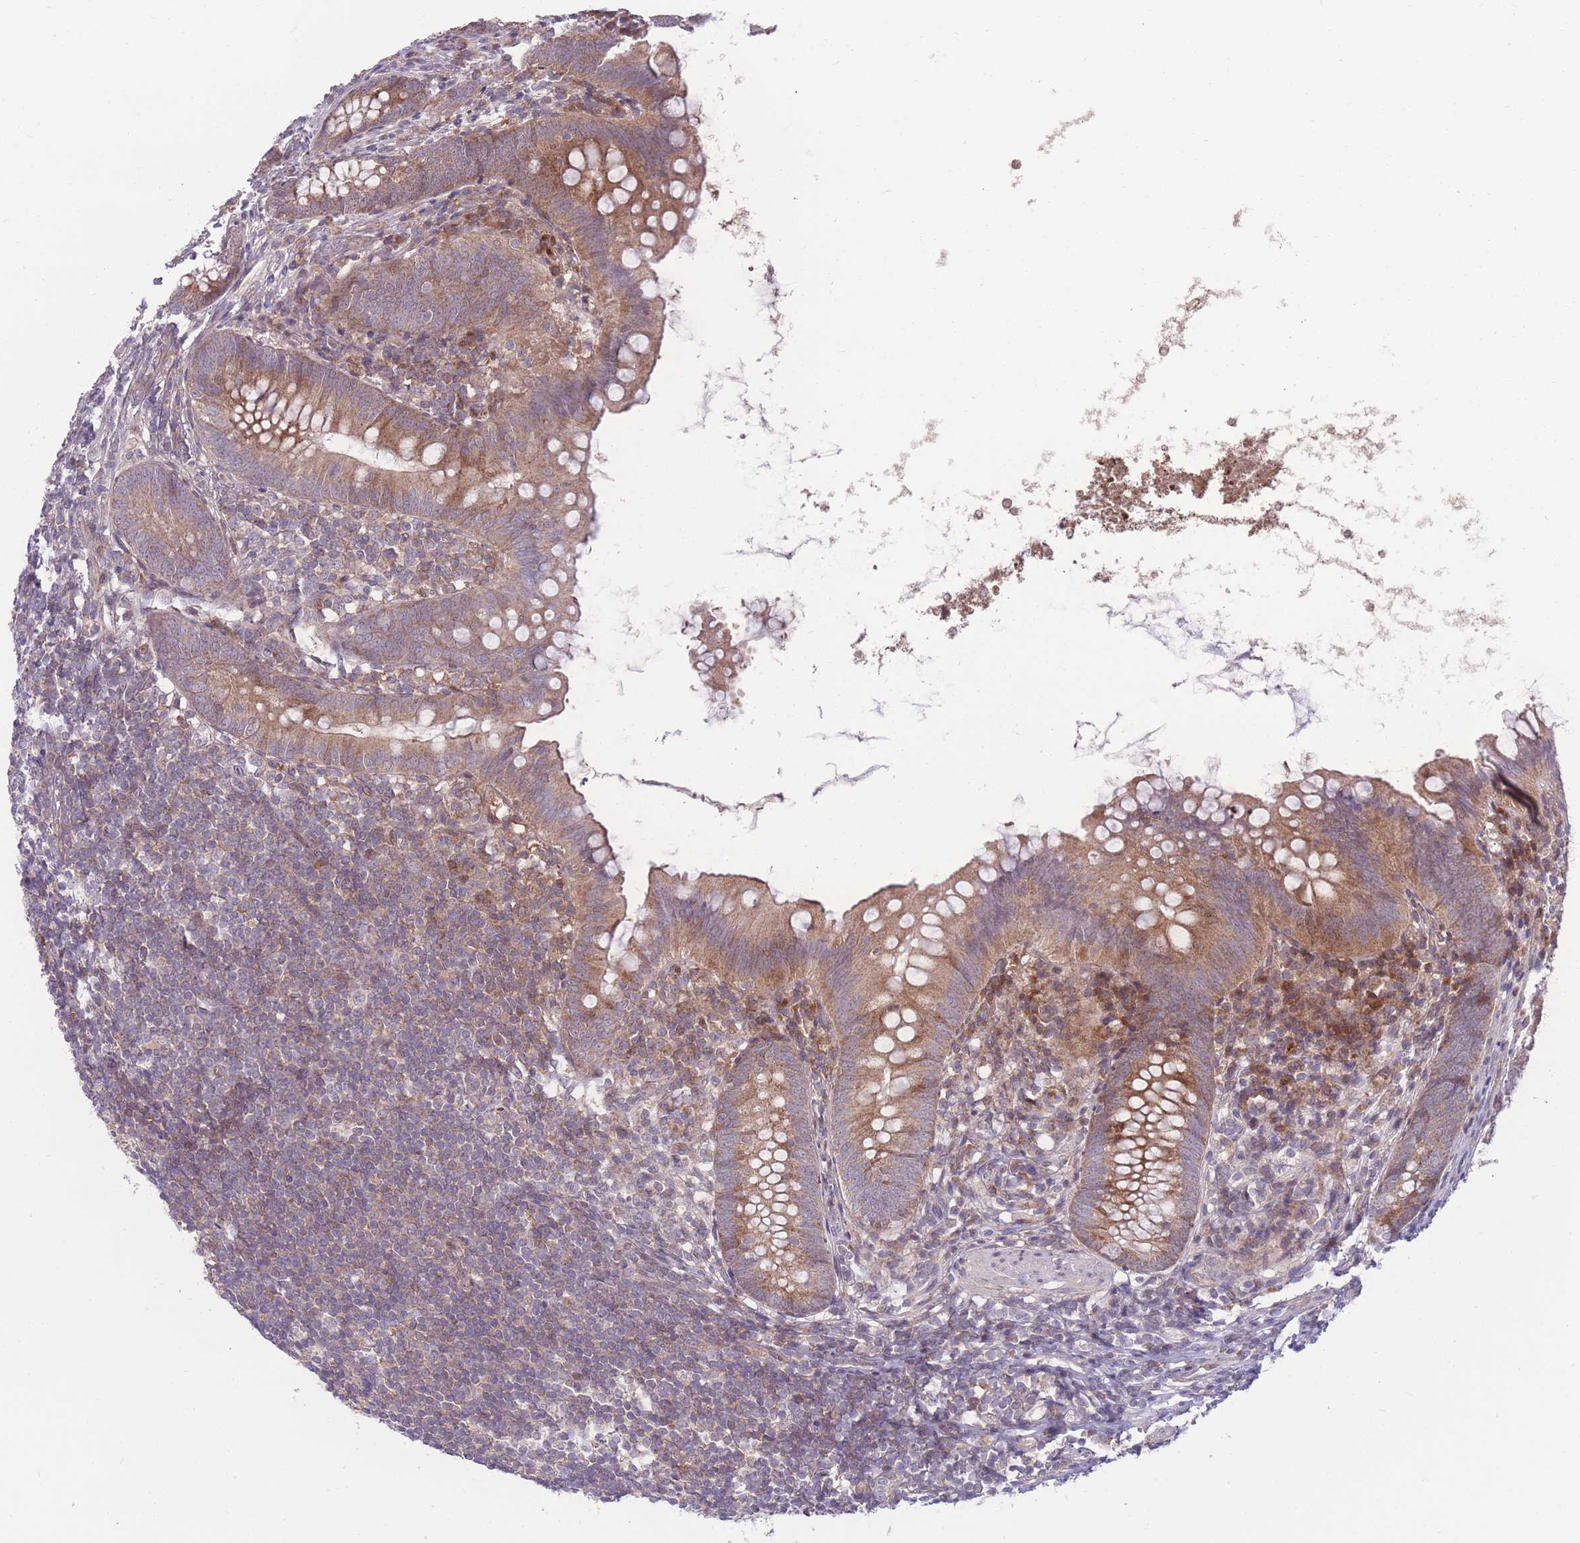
{"staining": {"intensity": "moderate", "quantity": ">75%", "location": "cytoplasmic/membranous"}, "tissue": "appendix", "cell_type": "Glandular cells", "image_type": "normal", "snomed": [{"axis": "morphology", "description": "Normal tissue, NOS"}, {"axis": "topography", "description": "Appendix"}], "caption": "Immunohistochemical staining of unremarkable appendix shows >75% levels of moderate cytoplasmic/membranous protein positivity in about >75% of glandular cells.", "gene": "RIC8A", "patient": {"sex": "female", "age": 62}}